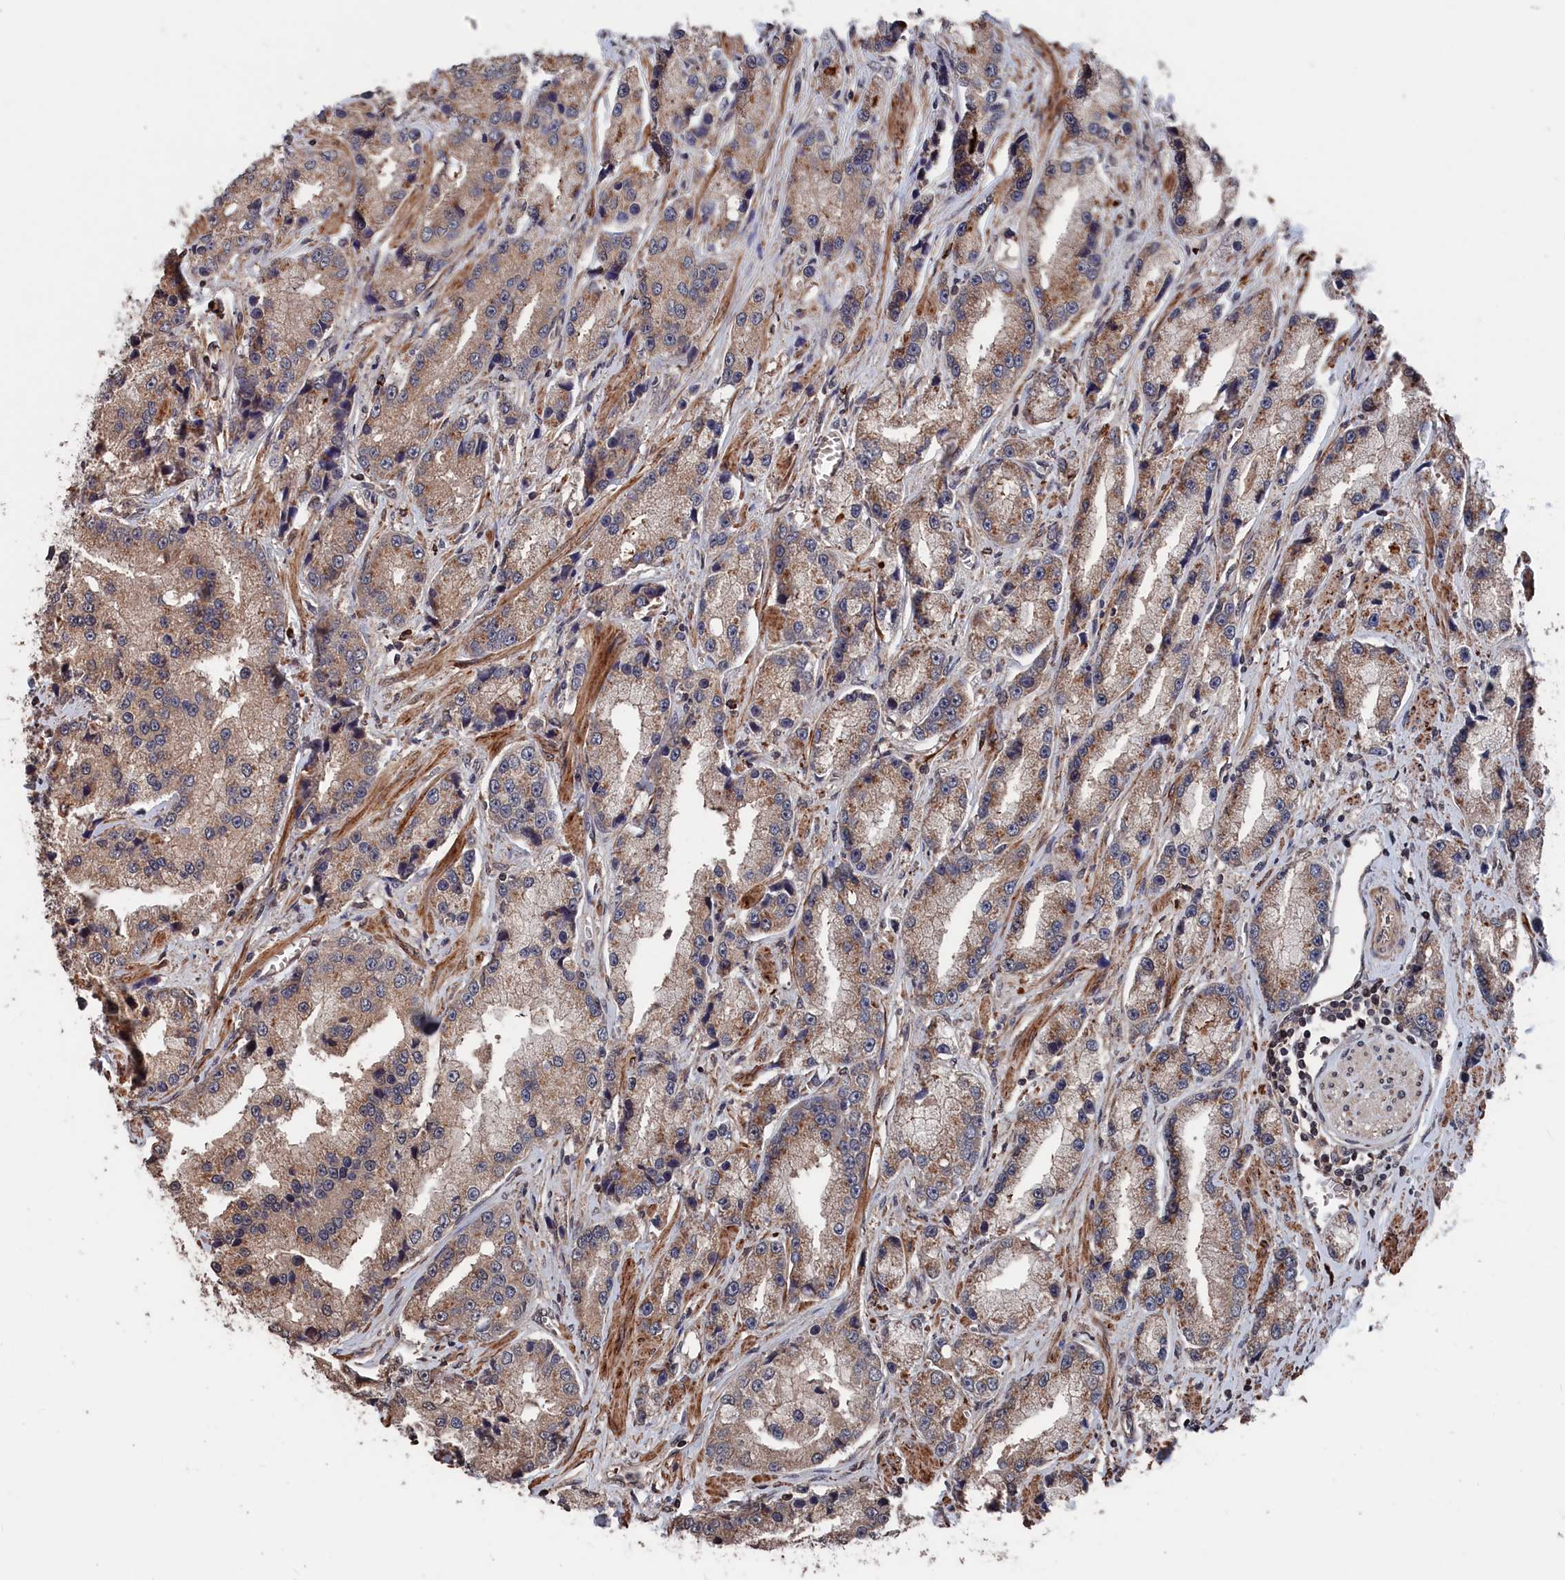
{"staining": {"intensity": "moderate", "quantity": ">75%", "location": "cytoplasmic/membranous"}, "tissue": "prostate cancer", "cell_type": "Tumor cells", "image_type": "cancer", "snomed": [{"axis": "morphology", "description": "Adenocarcinoma, High grade"}, {"axis": "topography", "description": "Prostate"}], "caption": "An image showing moderate cytoplasmic/membranous positivity in about >75% of tumor cells in high-grade adenocarcinoma (prostate), as visualized by brown immunohistochemical staining.", "gene": "PDE12", "patient": {"sex": "male", "age": 74}}